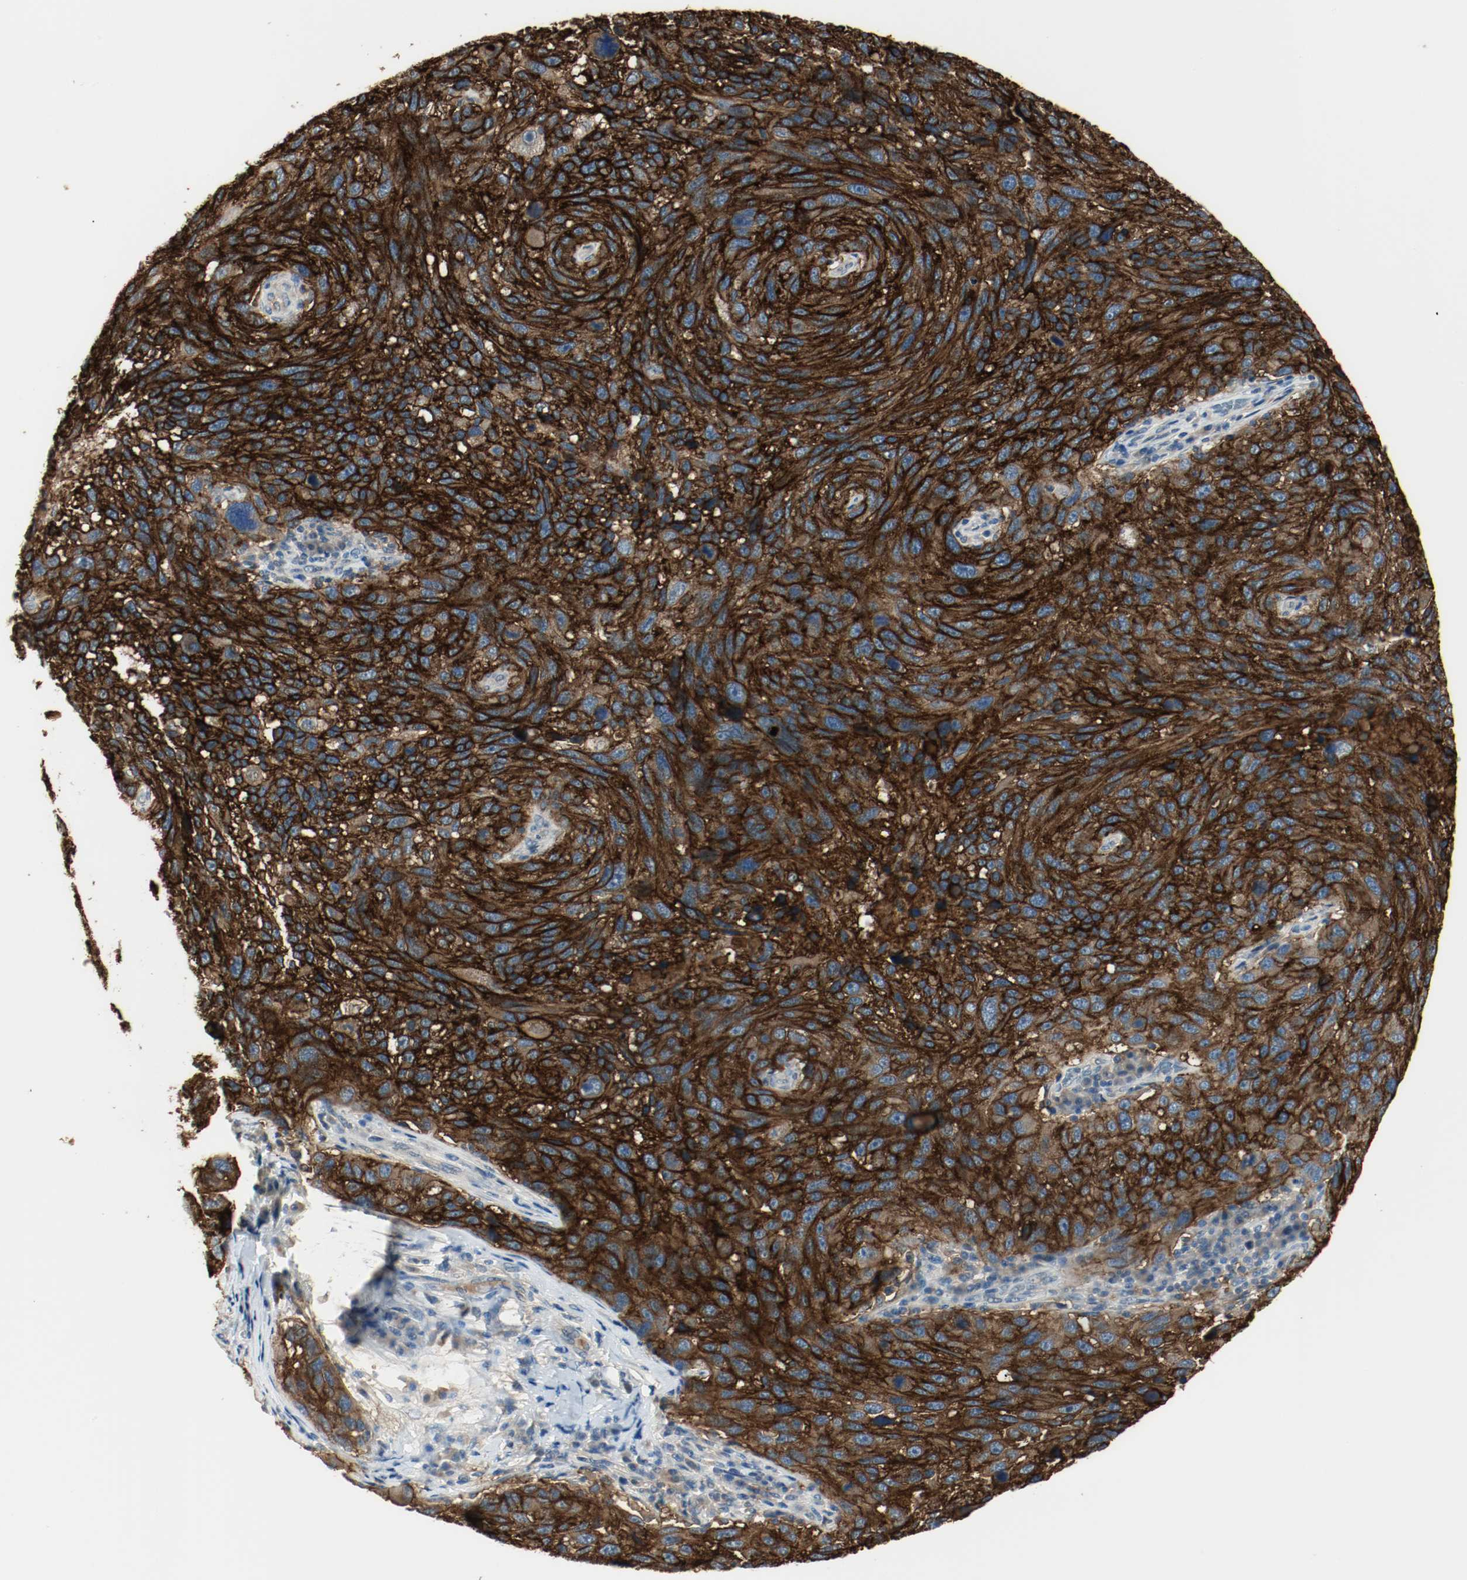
{"staining": {"intensity": "strong", "quantity": ">75%", "location": "cytoplasmic/membranous"}, "tissue": "melanoma", "cell_type": "Tumor cells", "image_type": "cancer", "snomed": [{"axis": "morphology", "description": "Malignant melanoma, NOS"}, {"axis": "topography", "description": "Skin"}], "caption": "A micrograph of melanoma stained for a protein displays strong cytoplasmic/membranous brown staining in tumor cells.", "gene": "MELTF", "patient": {"sex": "male", "age": 53}}